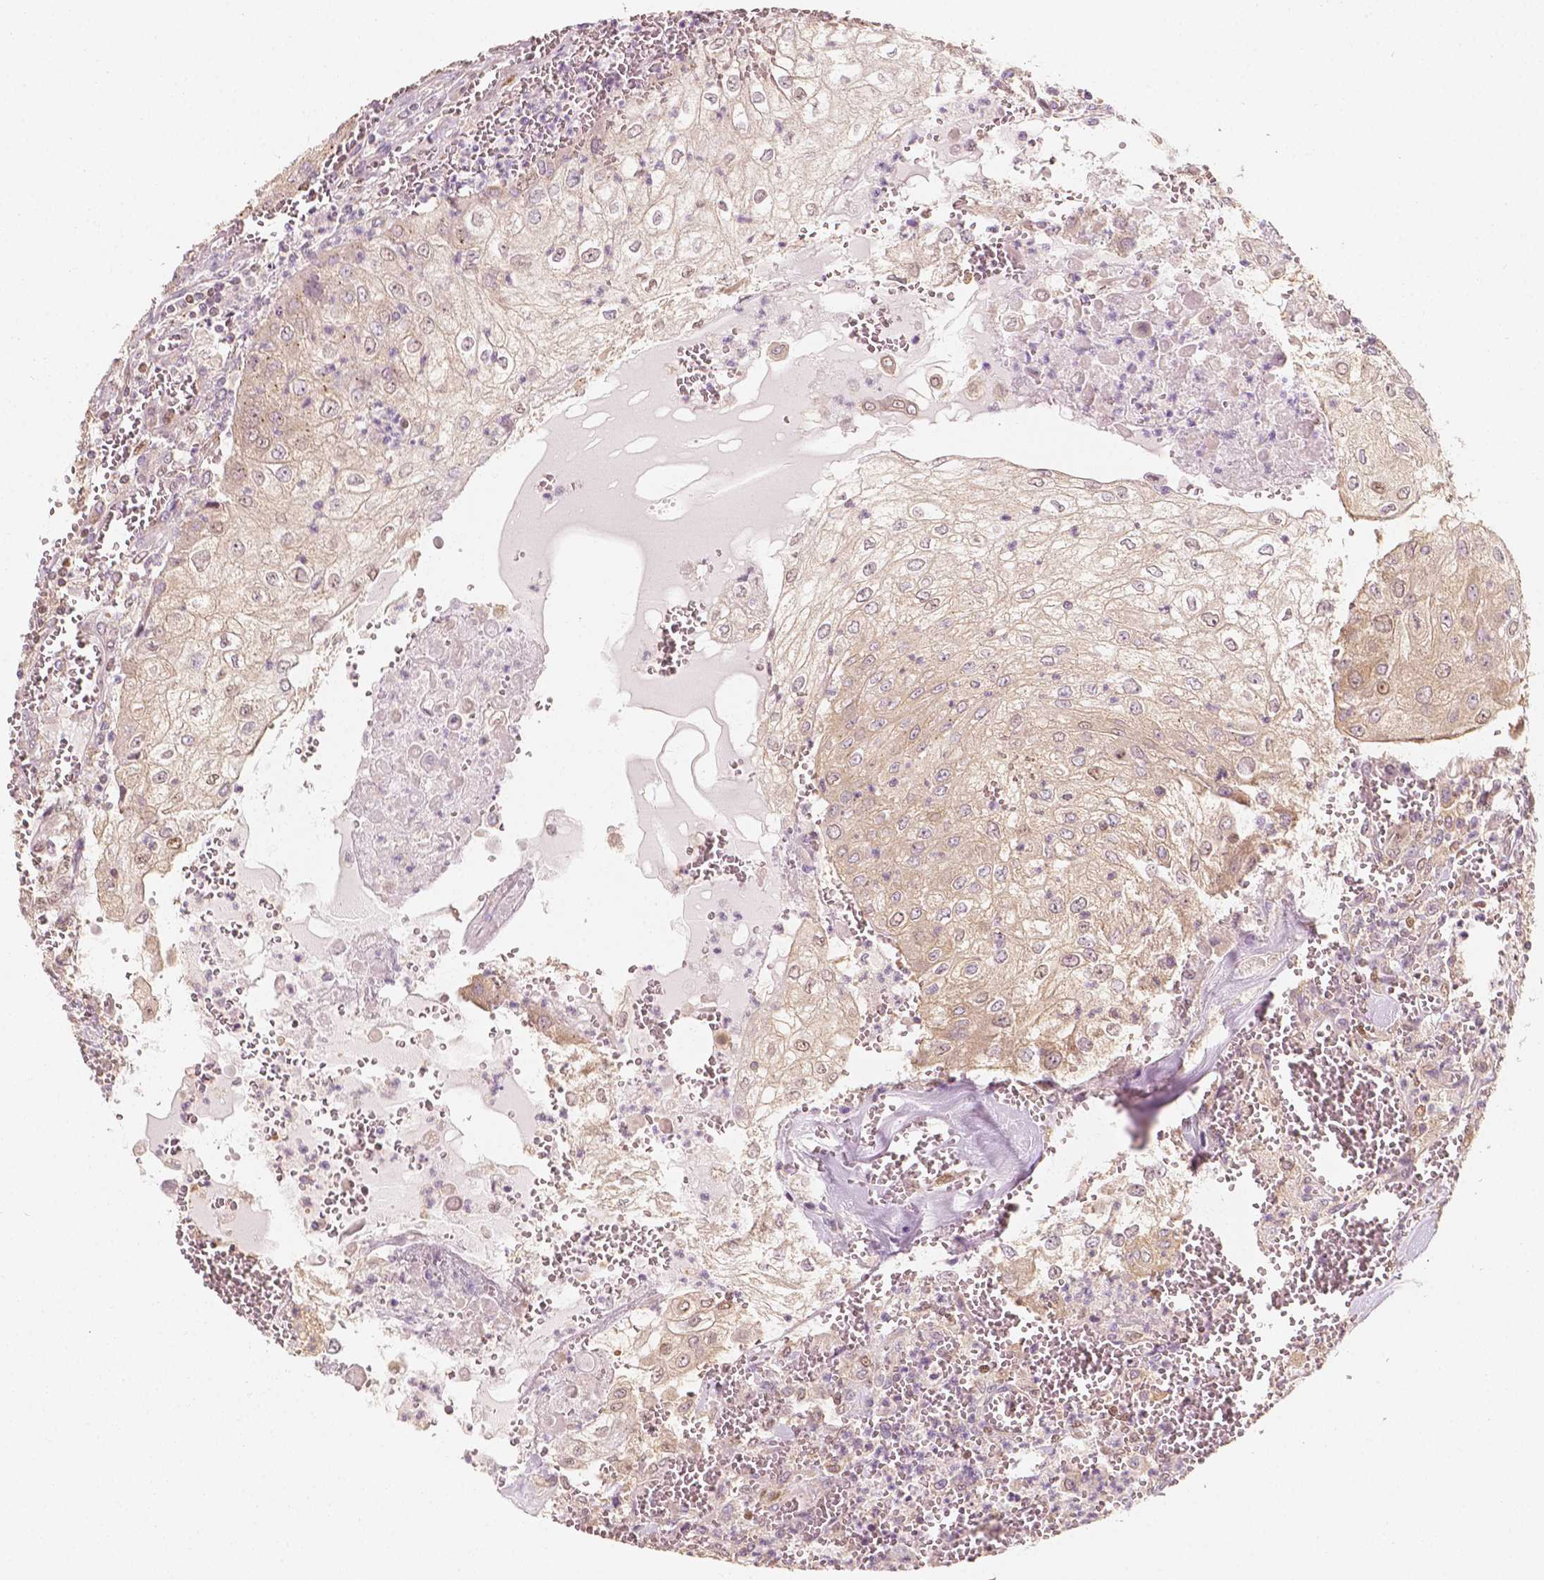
{"staining": {"intensity": "negative", "quantity": "none", "location": "none"}, "tissue": "urothelial cancer", "cell_type": "Tumor cells", "image_type": "cancer", "snomed": [{"axis": "morphology", "description": "Urothelial carcinoma, High grade"}, {"axis": "topography", "description": "Urinary bladder"}], "caption": "This photomicrograph is of urothelial cancer stained with immunohistochemistry to label a protein in brown with the nuclei are counter-stained blue. There is no staining in tumor cells.", "gene": "TBC1D17", "patient": {"sex": "male", "age": 62}}